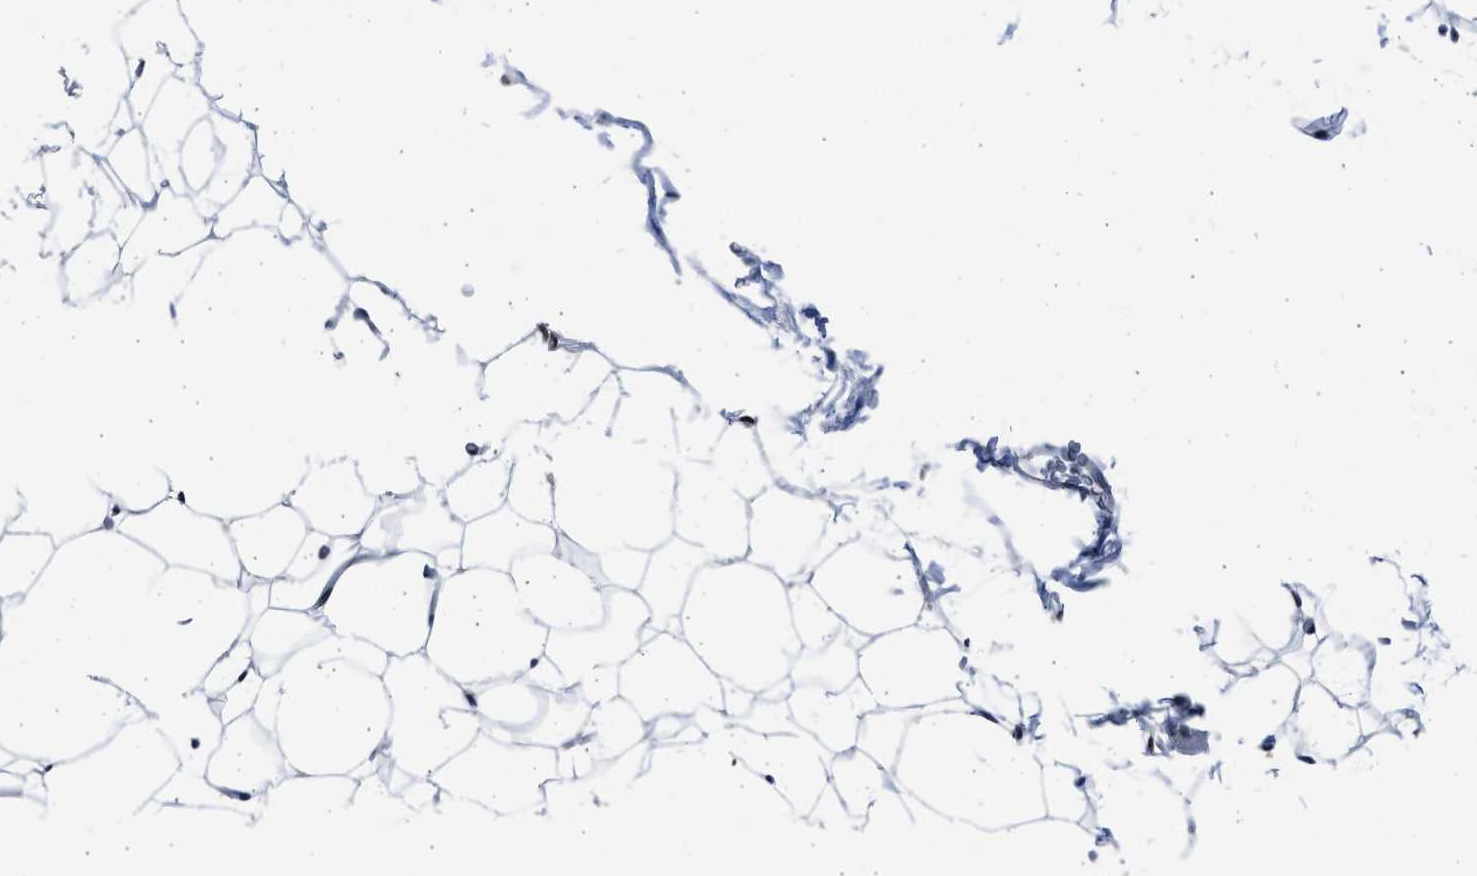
{"staining": {"intensity": "negative", "quantity": "none", "location": "none"}, "tissue": "adipose tissue", "cell_type": "Adipocytes", "image_type": "normal", "snomed": [{"axis": "morphology", "description": "Normal tissue, NOS"}, {"axis": "topography", "description": "Breast"}, {"axis": "topography", "description": "Soft tissue"}], "caption": "Micrograph shows no protein positivity in adipocytes of benign adipose tissue. (DAB IHC visualized using brightfield microscopy, high magnification).", "gene": "HMGN3", "patient": {"sex": "female", "age": 75}}